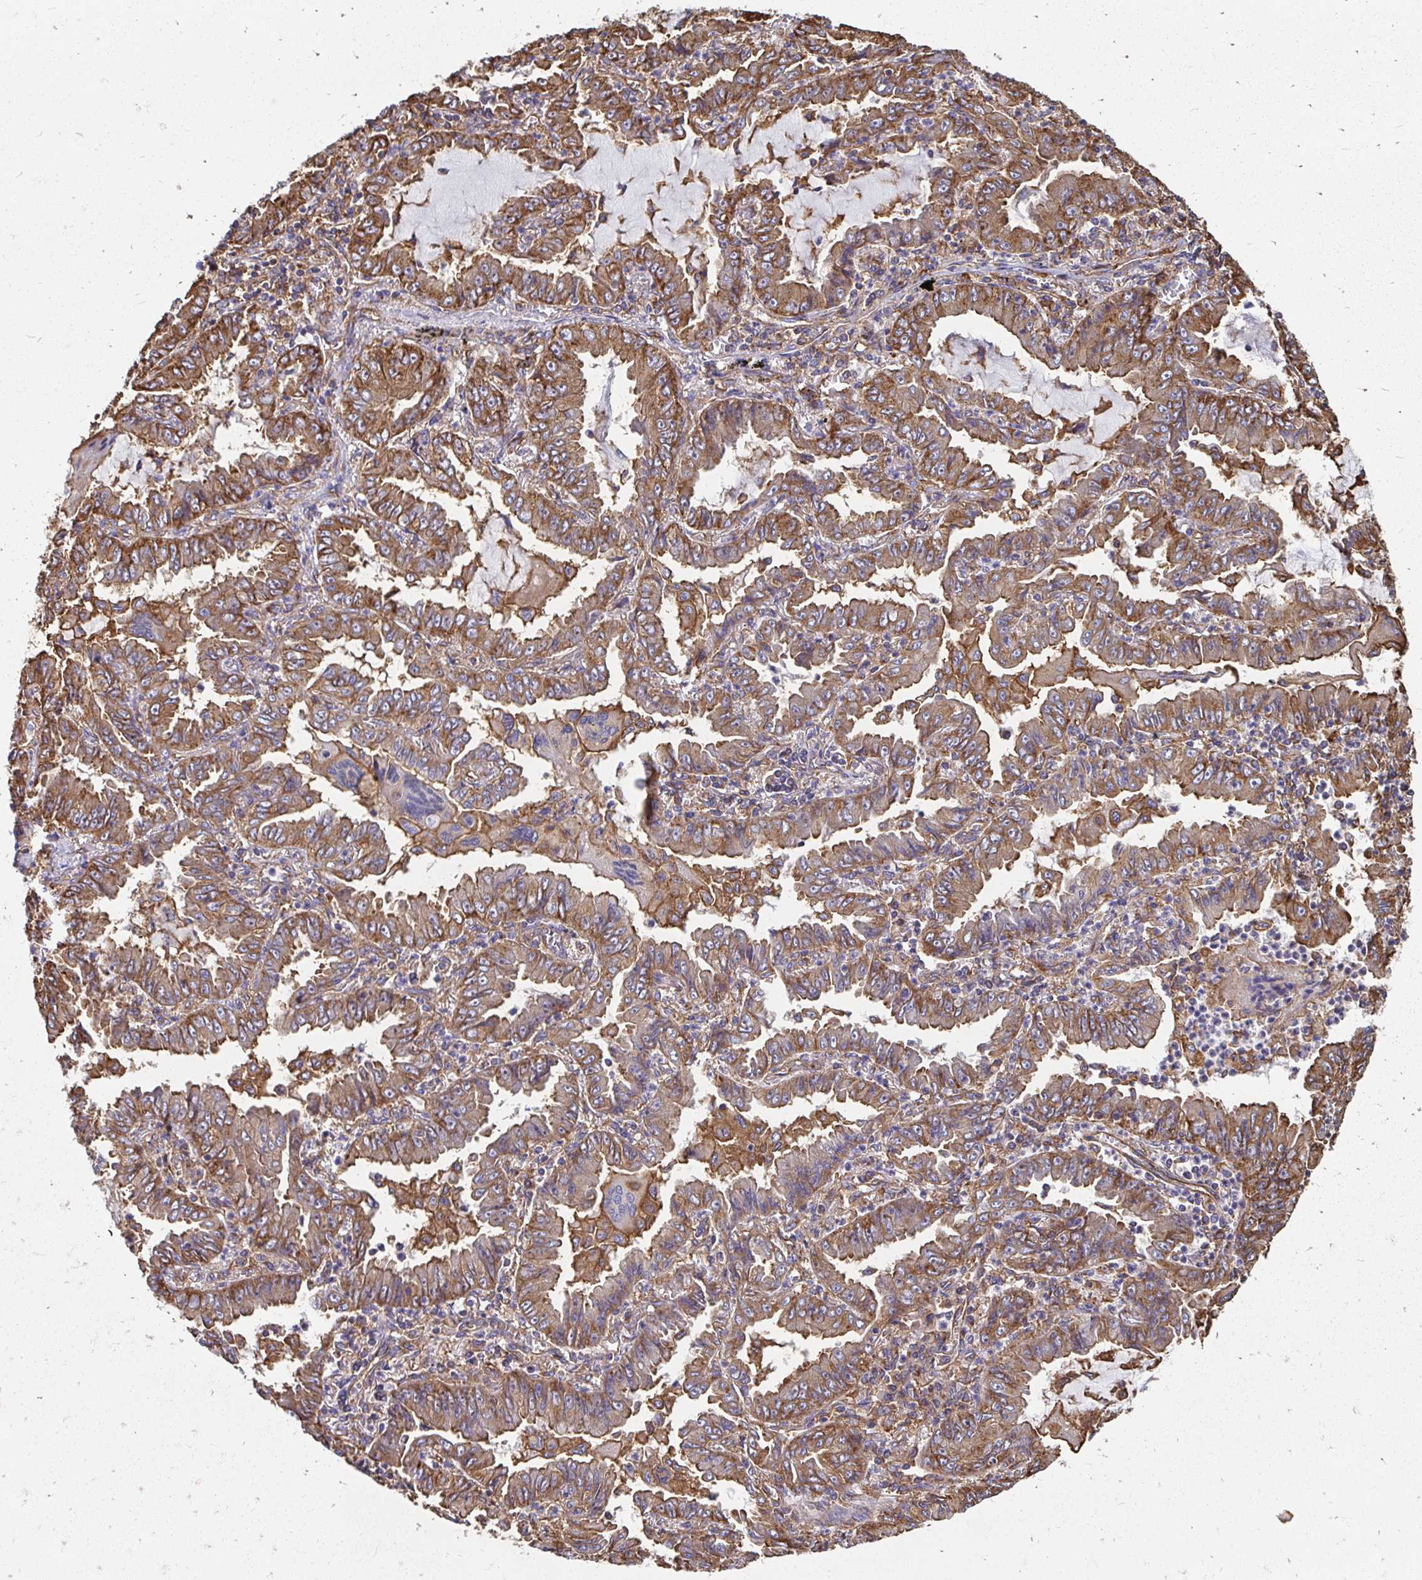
{"staining": {"intensity": "moderate", "quantity": ">75%", "location": "cytoplasmic/membranous"}, "tissue": "lung cancer", "cell_type": "Tumor cells", "image_type": "cancer", "snomed": [{"axis": "morphology", "description": "Adenocarcinoma, NOS"}, {"axis": "topography", "description": "Lung"}], "caption": "The micrograph exhibits staining of lung cancer (adenocarcinoma), revealing moderate cytoplasmic/membranous protein positivity (brown color) within tumor cells. The staining was performed using DAB (3,3'-diaminobenzidine), with brown indicating positive protein expression. Nuclei are stained blue with hematoxylin.", "gene": "CLTC", "patient": {"sex": "female", "age": 52}}